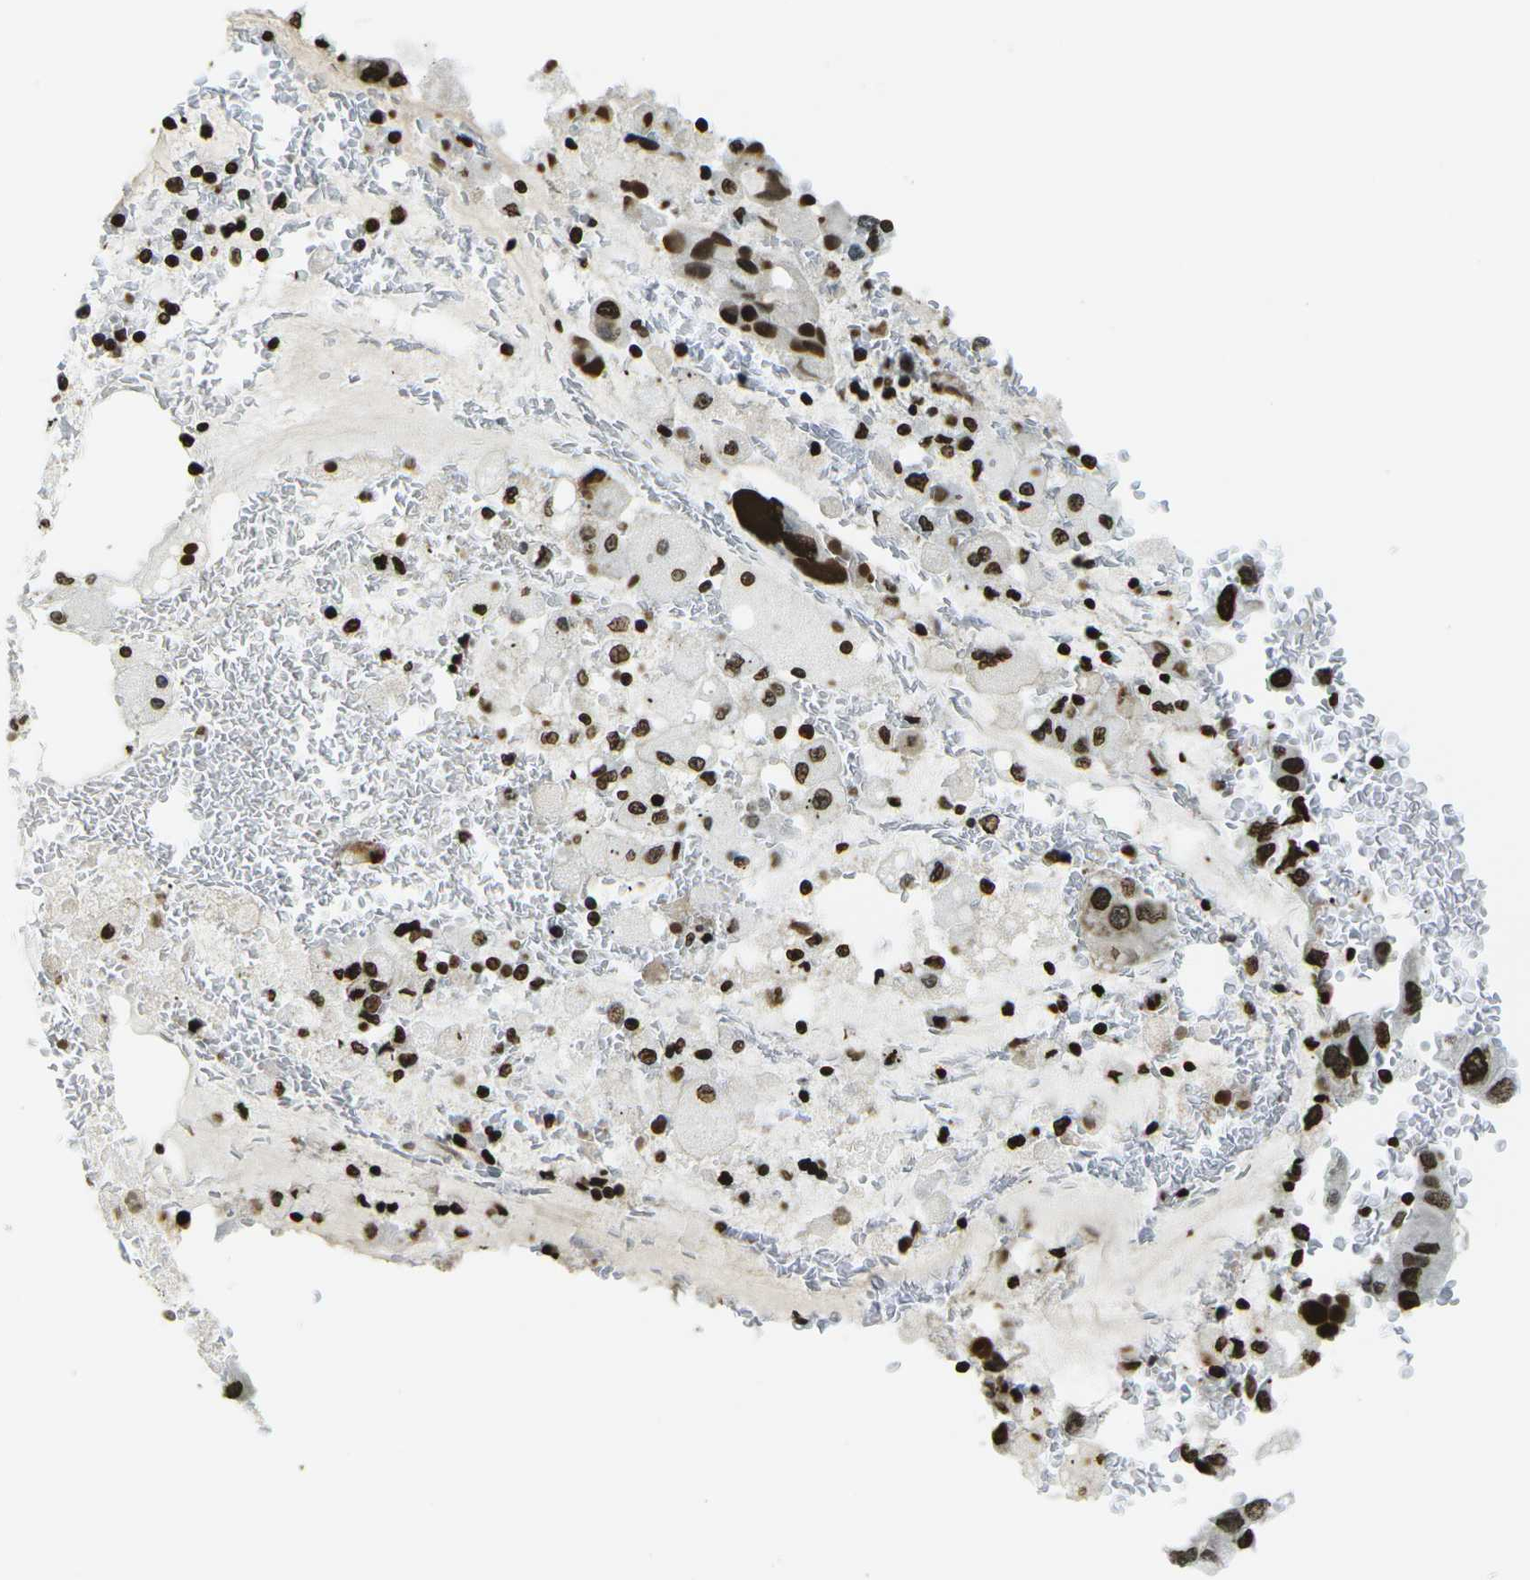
{"staining": {"intensity": "strong", "quantity": ">75%", "location": "nuclear"}, "tissue": "bronchus", "cell_type": "Respiratory epithelial cells", "image_type": "normal", "snomed": [{"axis": "morphology", "description": "Normal tissue, NOS"}, {"axis": "morphology", "description": "Adenocarcinoma, NOS"}, {"axis": "morphology", "description": "Adenocarcinoma, metastatic, NOS"}, {"axis": "topography", "description": "Lymph node"}, {"axis": "topography", "description": "Bronchus"}, {"axis": "topography", "description": "Lung"}], "caption": "Unremarkable bronchus was stained to show a protein in brown. There is high levels of strong nuclear expression in approximately >75% of respiratory epithelial cells.", "gene": "H1", "patient": {"sex": "female", "age": 54}}